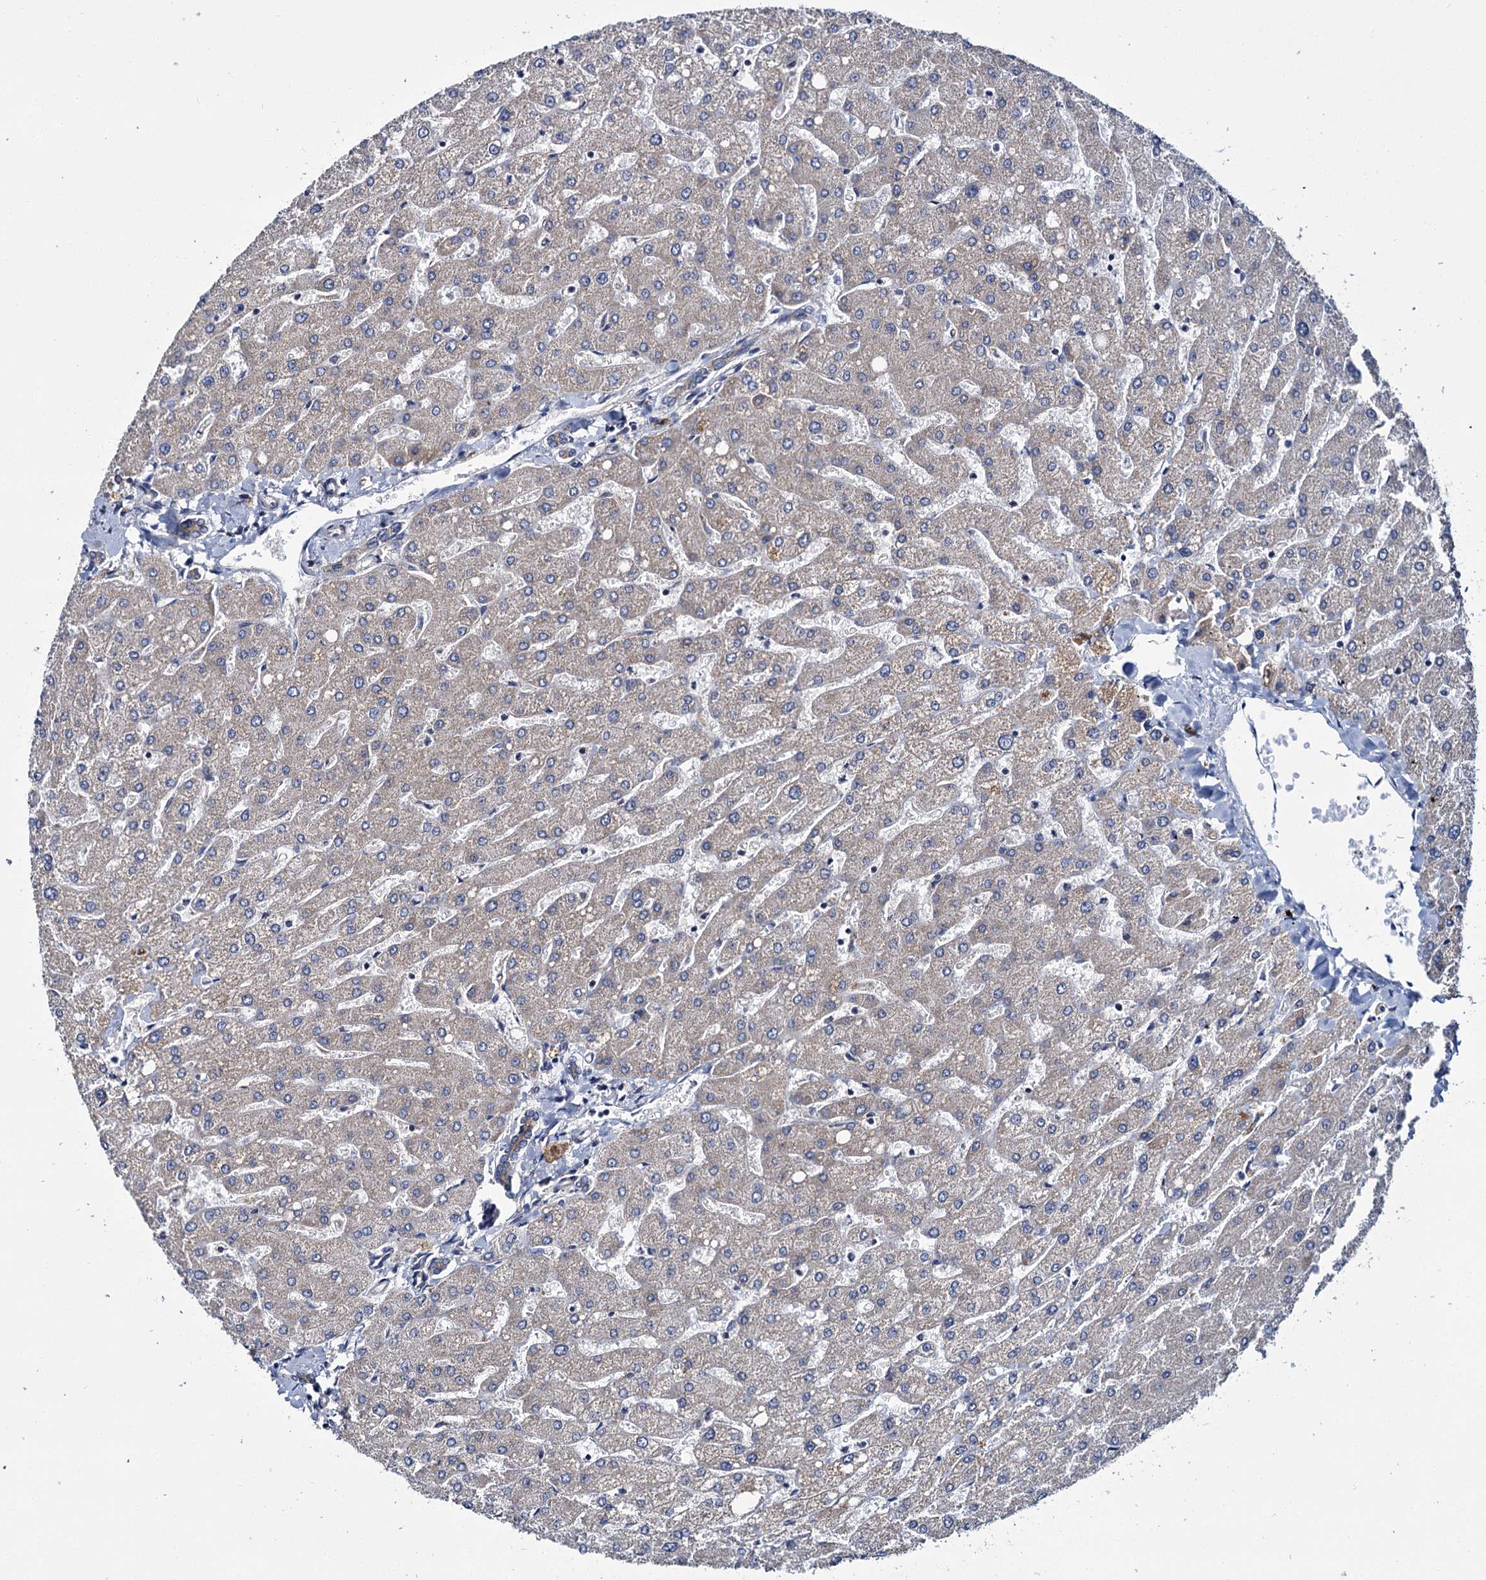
{"staining": {"intensity": "moderate", "quantity": ">75%", "location": "cytoplasmic/membranous"}, "tissue": "liver", "cell_type": "Cholangiocytes", "image_type": "normal", "snomed": [{"axis": "morphology", "description": "Normal tissue, NOS"}, {"axis": "topography", "description": "Liver"}], "caption": "Cholangiocytes demonstrate medium levels of moderate cytoplasmic/membranous staining in approximately >75% of cells in normal human liver.", "gene": "CEP295", "patient": {"sex": "male", "age": 55}}